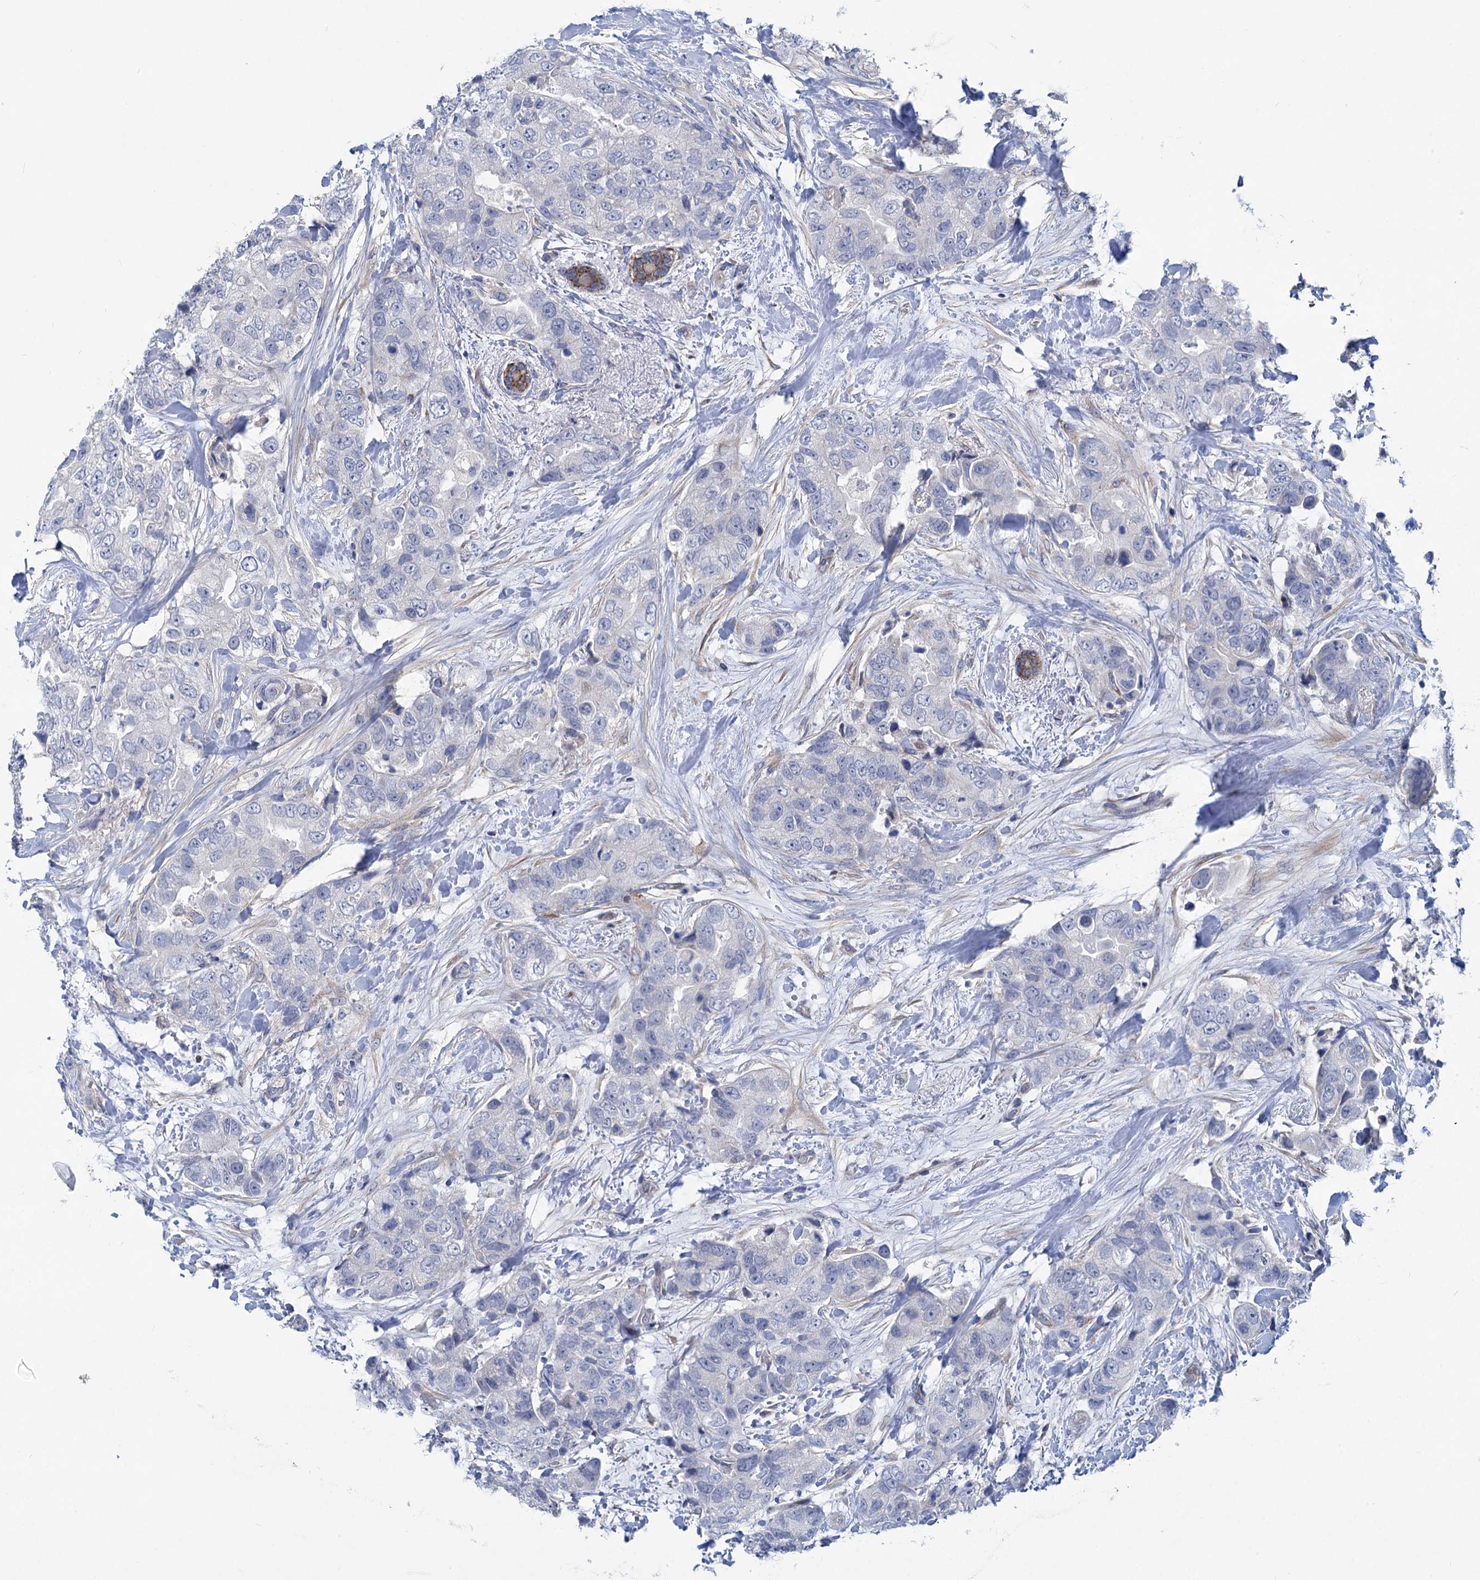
{"staining": {"intensity": "negative", "quantity": "none", "location": "none"}, "tissue": "breast cancer", "cell_type": "Tumor cells", "image_type": "cancer", "snomed": [{"axis": "morphology", "description": "Duct carcinoma"}, {"axis": "topography", "description": "Breast"}], "caption": "This is an IHC micrograph of invasive ductal carcinoma (breast). There is no positivity in tumor cells.", "gene": "CHDH", "patient": {"sex": "female", "age": 62}}